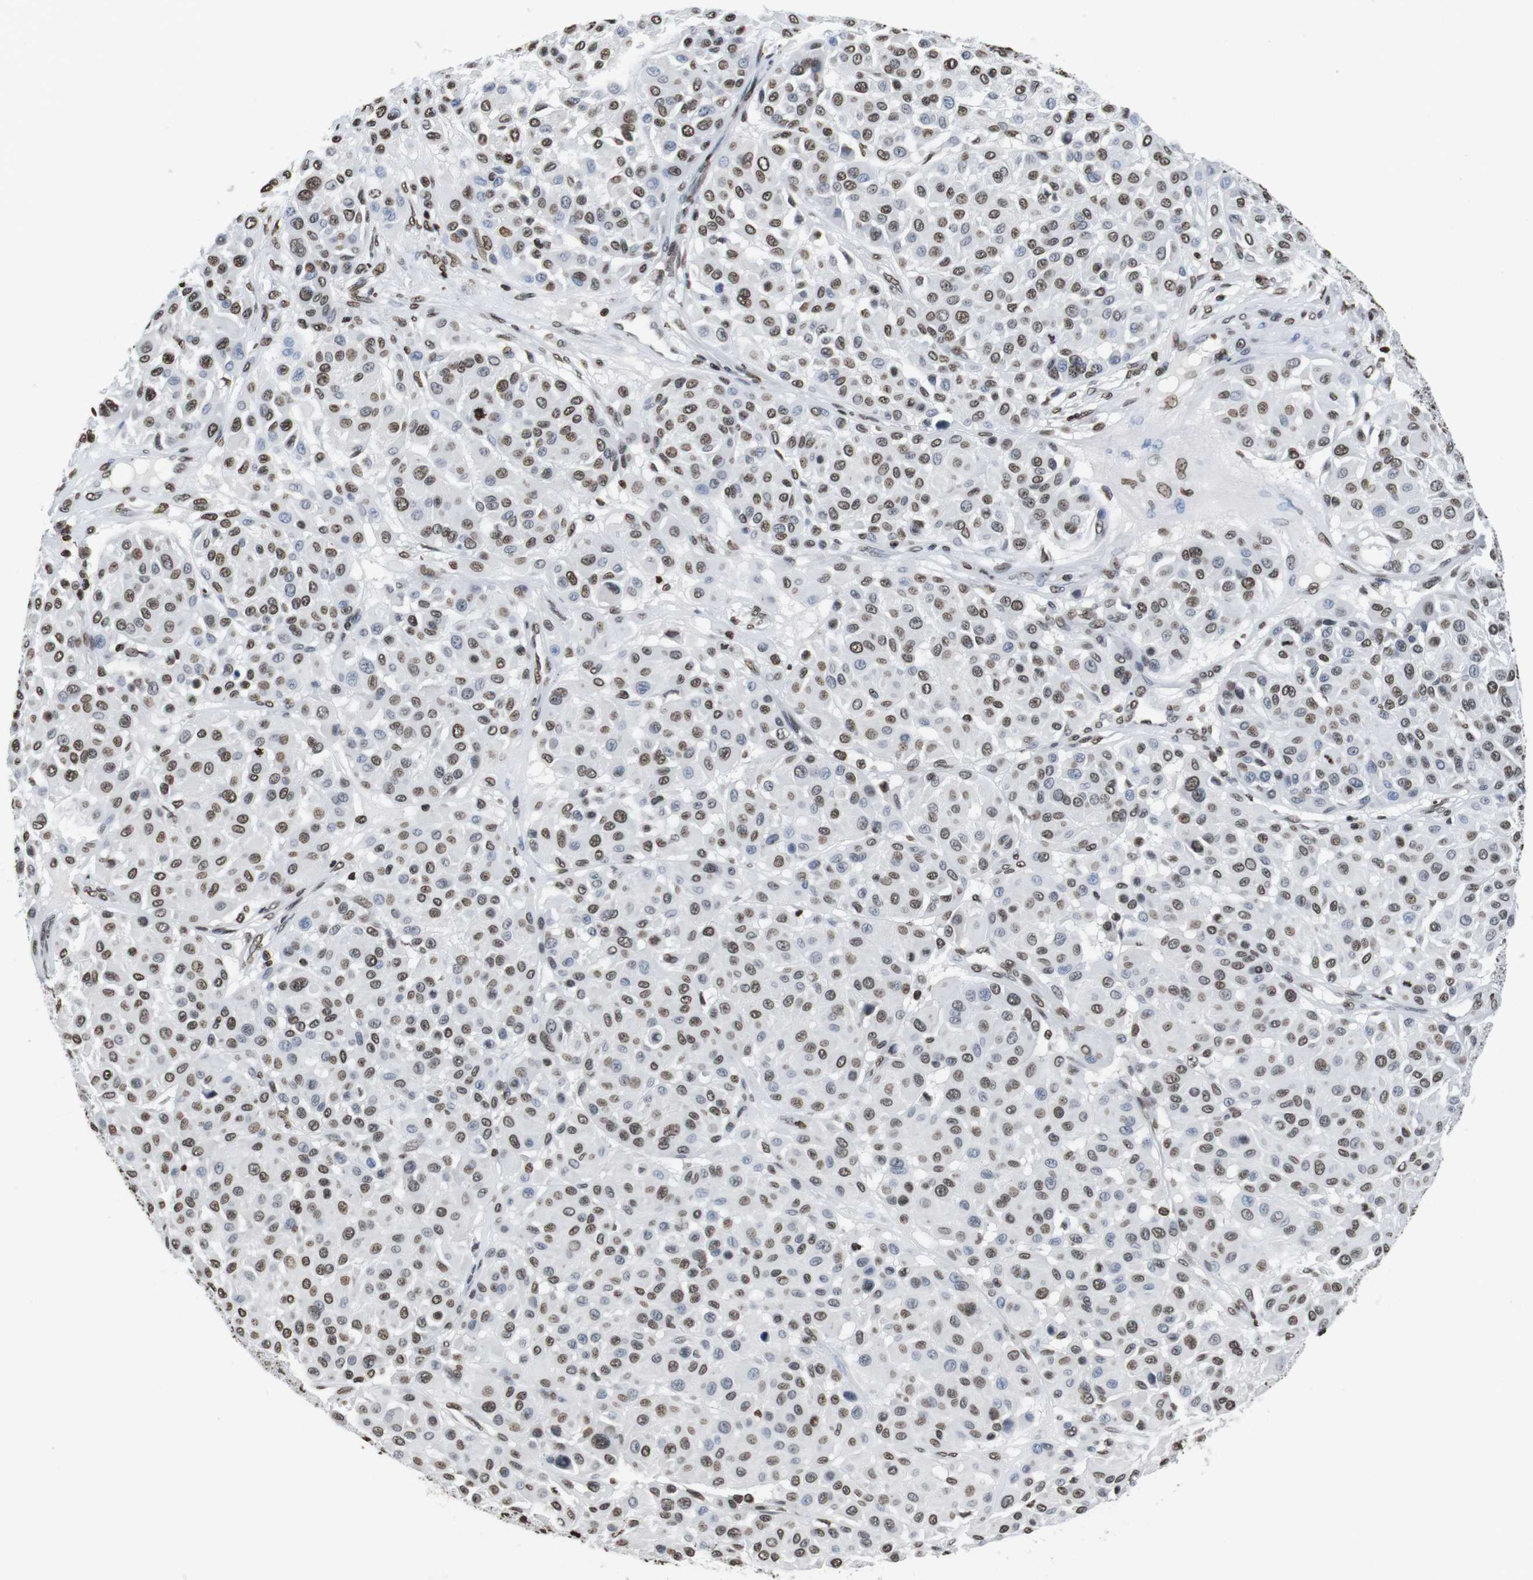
{"staining": {"intensity": "moderate", "quantity": "25%-75%", "location": "nuclear"}, "tissue": "melanoma", "cell_type": "Tumor cells", "image_type": "cancer", "snomed": [{"axis": "morphology", "description": "Malignant melanoma, Metastatic site"}, {"axis": "topography", "description": "Soft tissue"}], "caption": "An image showing moderate nuclear positivity in about 25%-75% of tumor cells in melanoma, as visualized by brown immunohistochemical staining.", "gene": "BSX", "patient": {"sex": "male", "age": 41}}